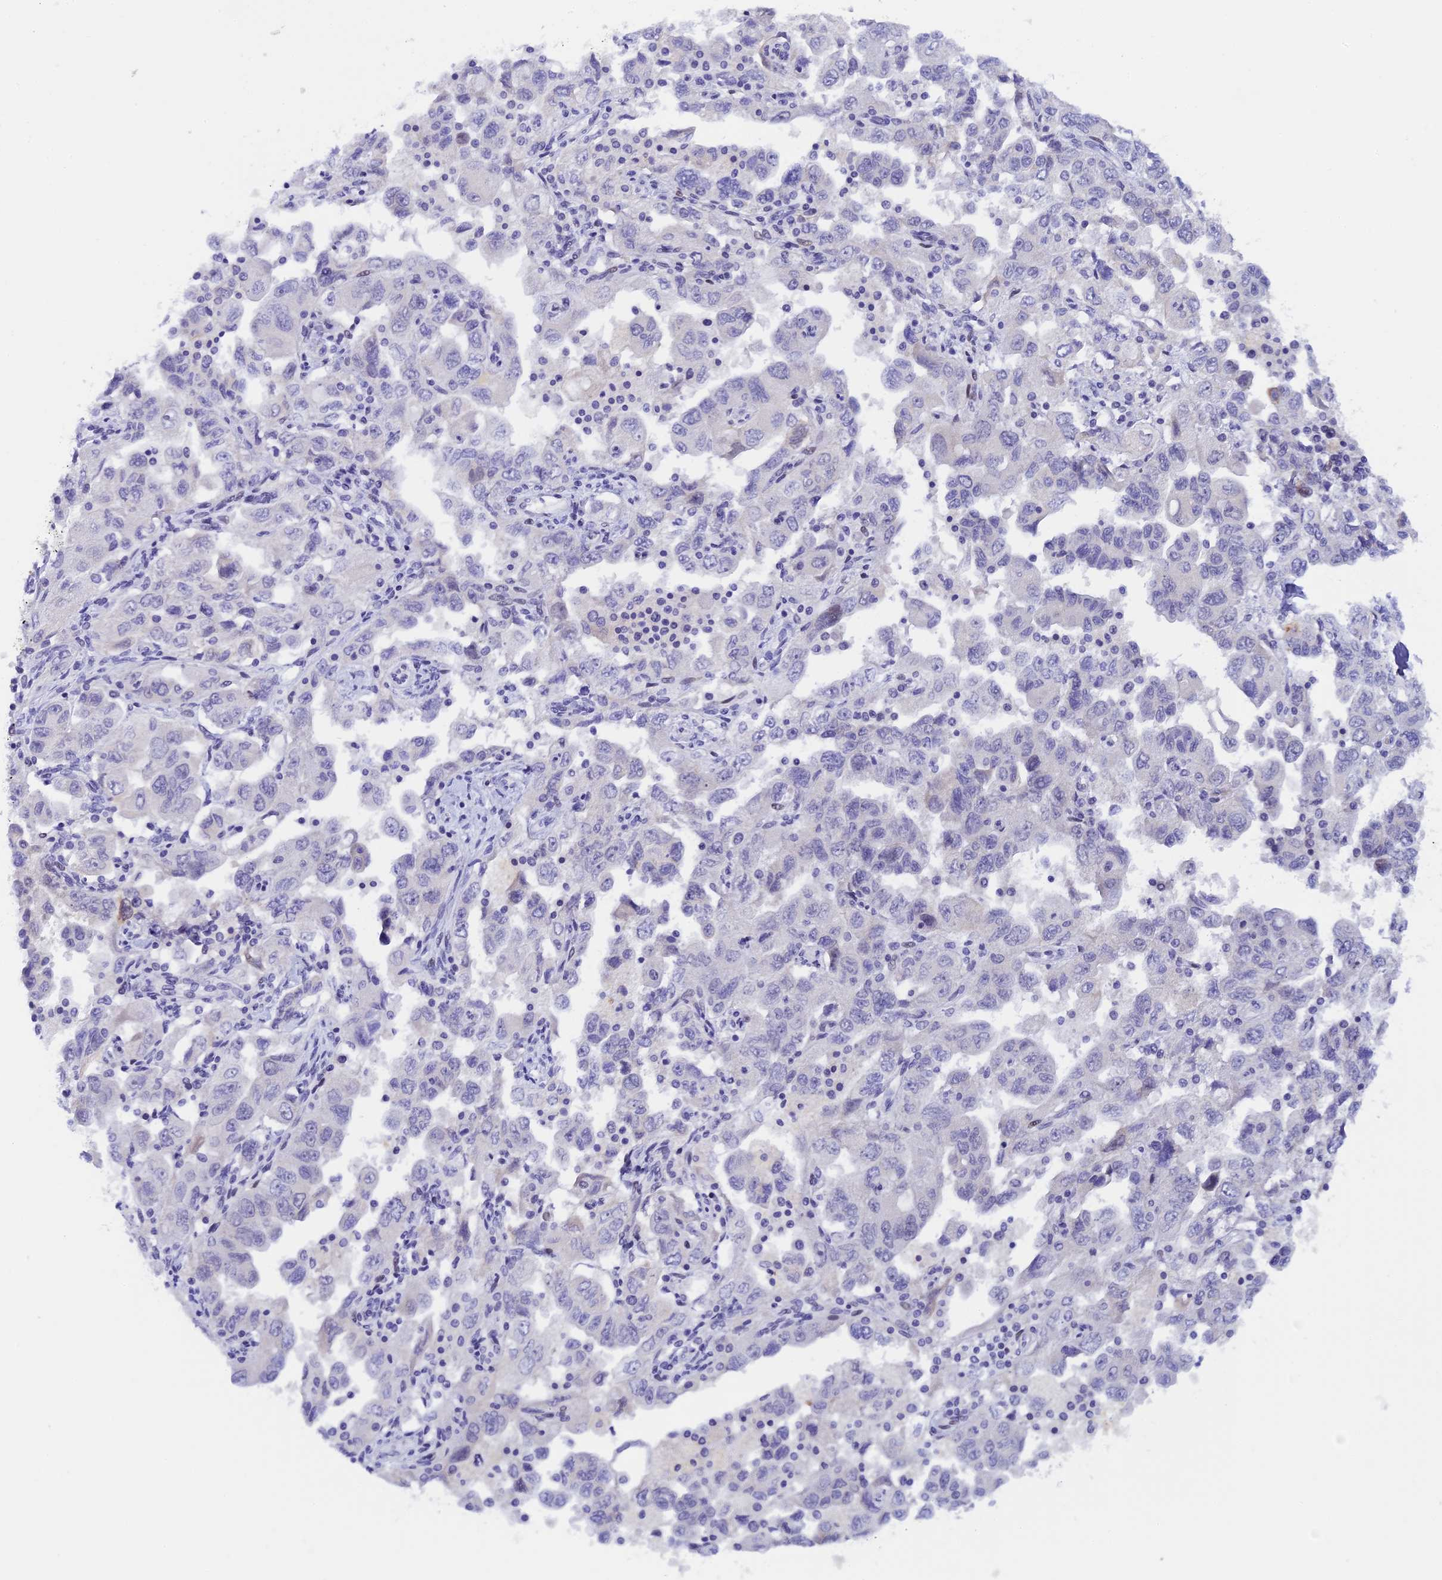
{"staining": {"intensity": "negative", "quantity": "none", "location": "none"}, "tissue": "ovarian cancer", "cell_type": "Tumor cells", "image_type": "cancer", "snomed": [{"axis": "morphology", "description": "Carcinoma, NOS"}, {"axis": "morphology", "description": "Cystadenocarcinoma, serous, NOS"}, {"axis": "topography", "description": "Ovary"}], "caption": "Tumor cells are negative for protein expression in human ovarian cancer (carcinoma). Brightfield microscopy of immunohistochemistry (IHC) stained with DAB (3,3'-diaminobenzidine) (brown) and hematoxylin (blue), captured at high magnification.", "gene": "RASGEF1B", "patient": {"sex": "female", "age": 69}}